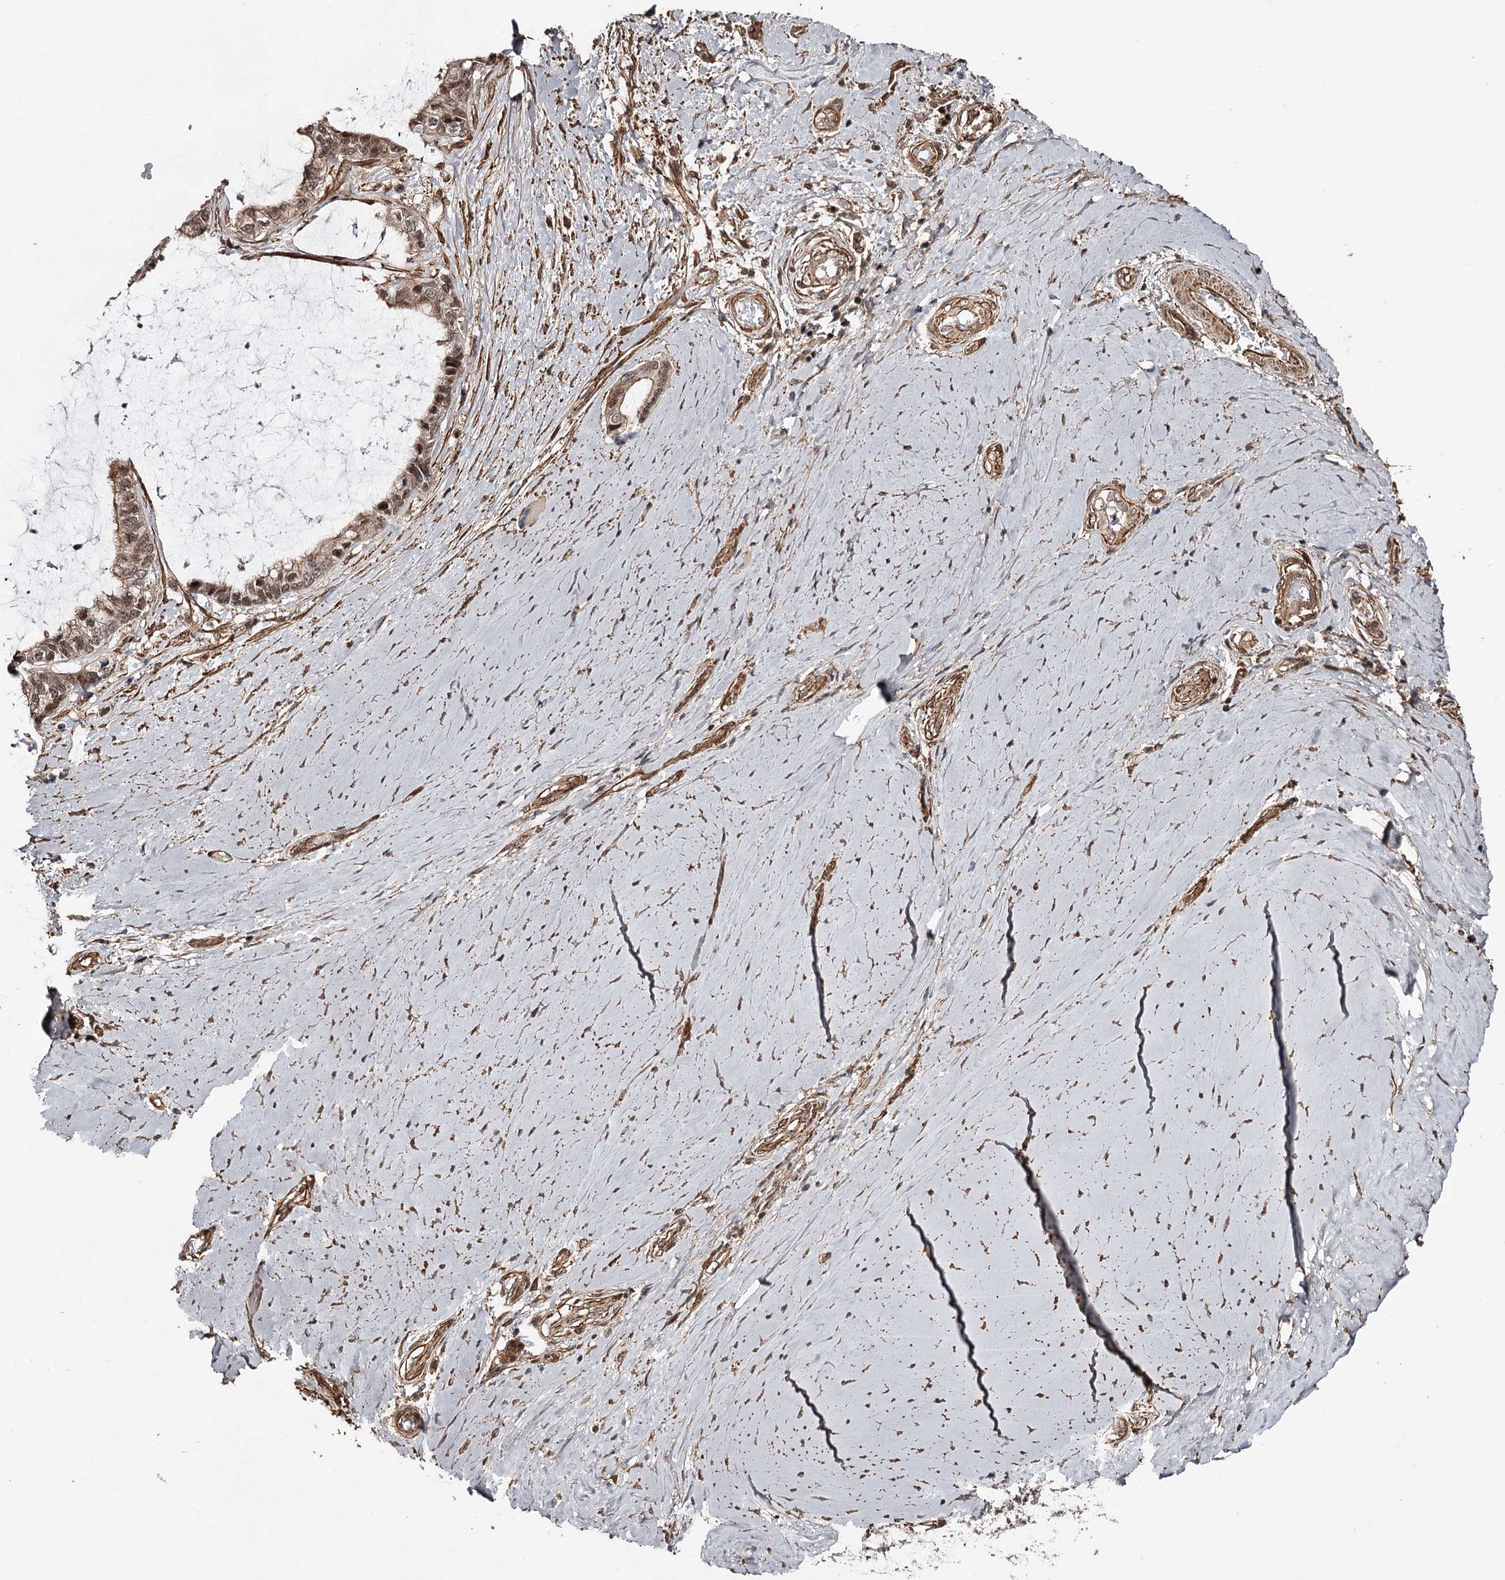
{"staining": {"intensity": "moderate", "quantity": ">75%", "location": "cytoplasmic/membranous,nuclear"}, "tissue": "ovarian cancer", "cell_type": "Tumor cells", "image_type": "cancer", "snomed": [{"axis": "morphology", "description": "Cystadenocarcinoma, mucinous, NOS"}, {"axis": "topography", "description": "Ovary"}], "caption": "A brown stain labels moderate cytoplasmic/membranous and nuclear staining of a protein in ovarian cancer (mucinous cystadenocarcinoma) tumor cells.", "gene": "TTC33", "patient": {"sex": "female", "age": 39}}